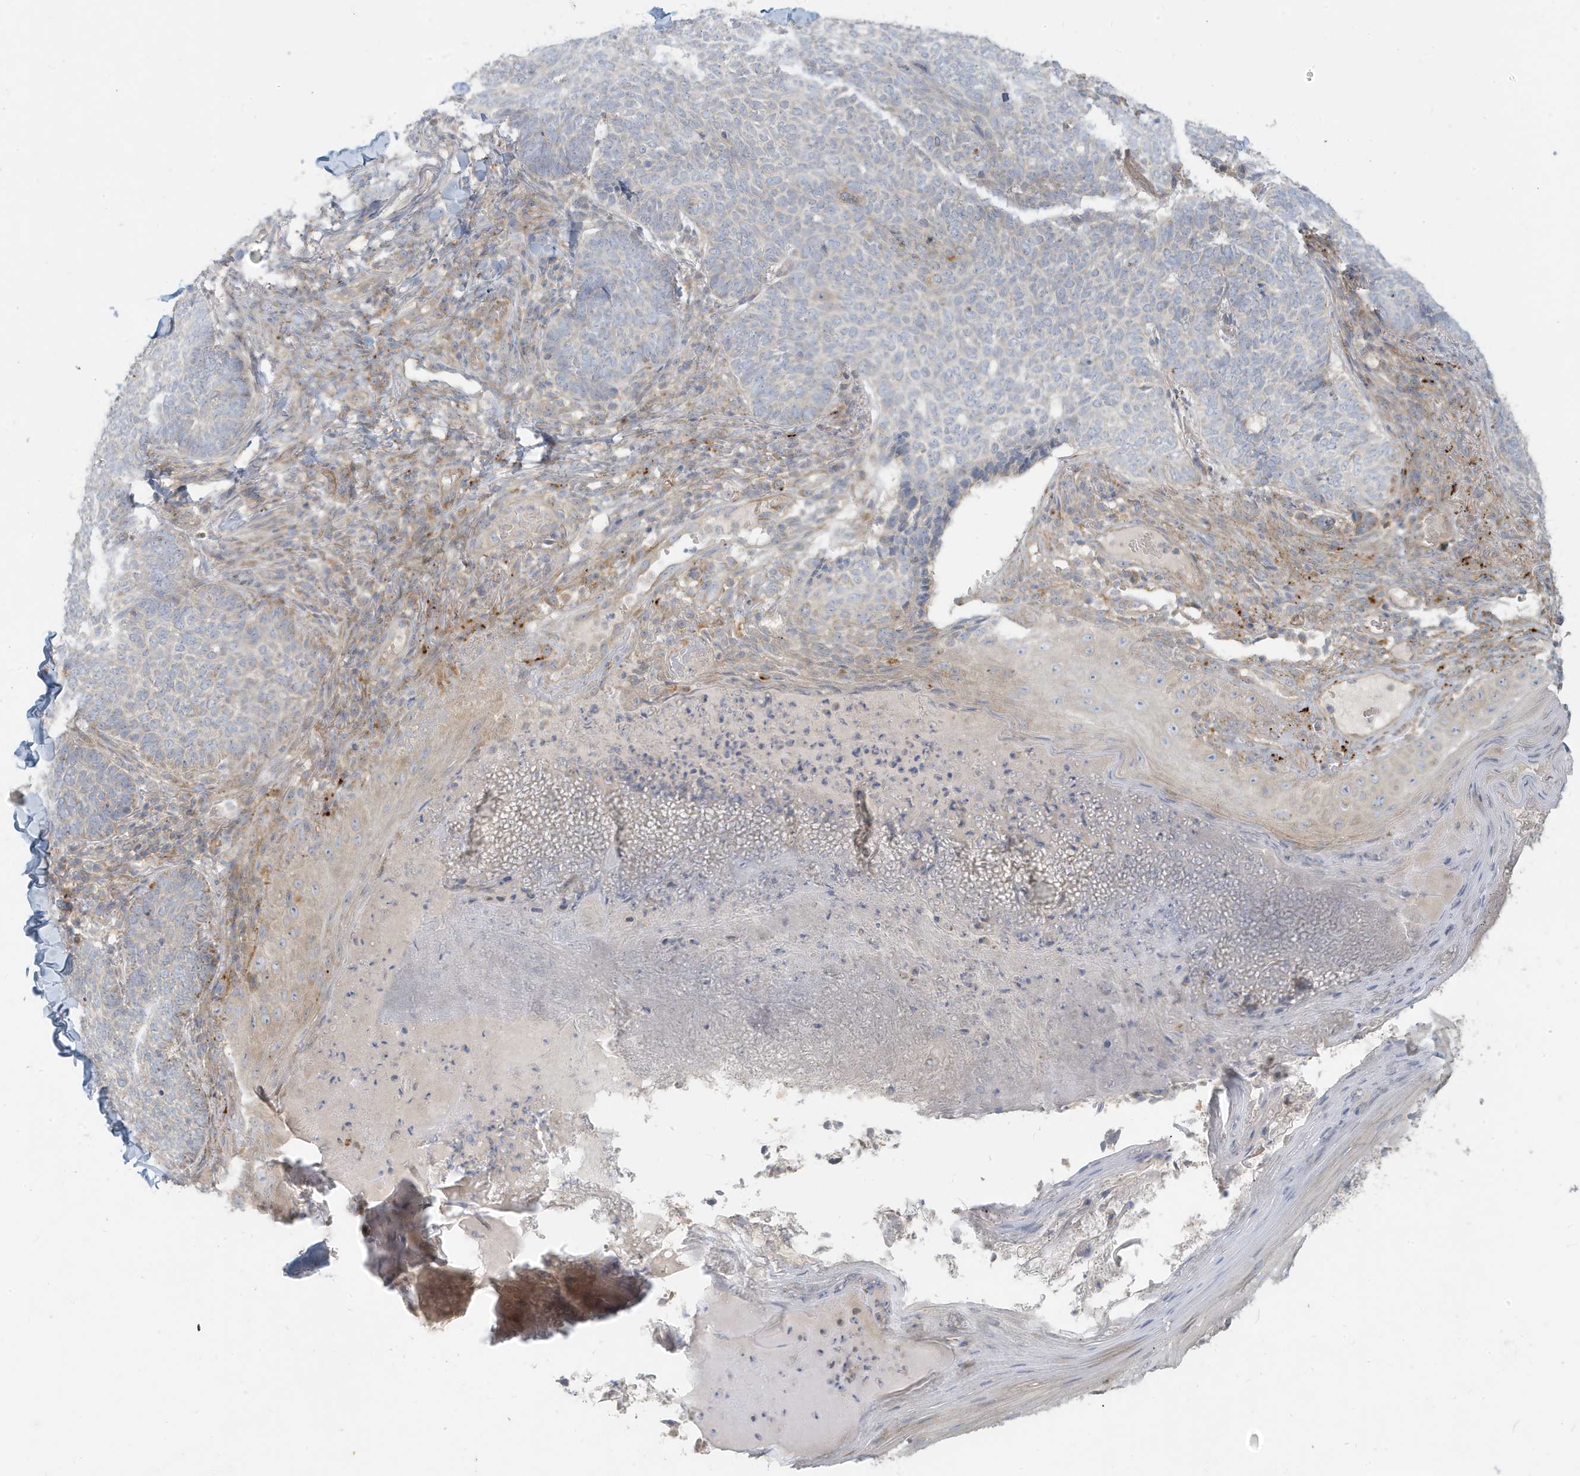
{"staining": {"intensity": "negative", "quantity": "none", "location": "none"}, "tissue": "skin cancer", "cell_type": "Tumor cells", "image_type": "cancer", "snomed": [{"axis": "morphology", "description": "Normal tissue, NOS"}, {"axis": "morphology", "description": "Basal cell carcinoma"}, {"axis": "topography", "description": "Skin"}], "caption": "A photomicrograph of skin cancer (basal cell carcinoma) stained for a protein exhibits no brown staining in tumor cells. (DAB IHC visualized using brightfield microscopy, high magnification).", "gene": "MCOLN1", "patient": {"sex": "male", "age": 50}}